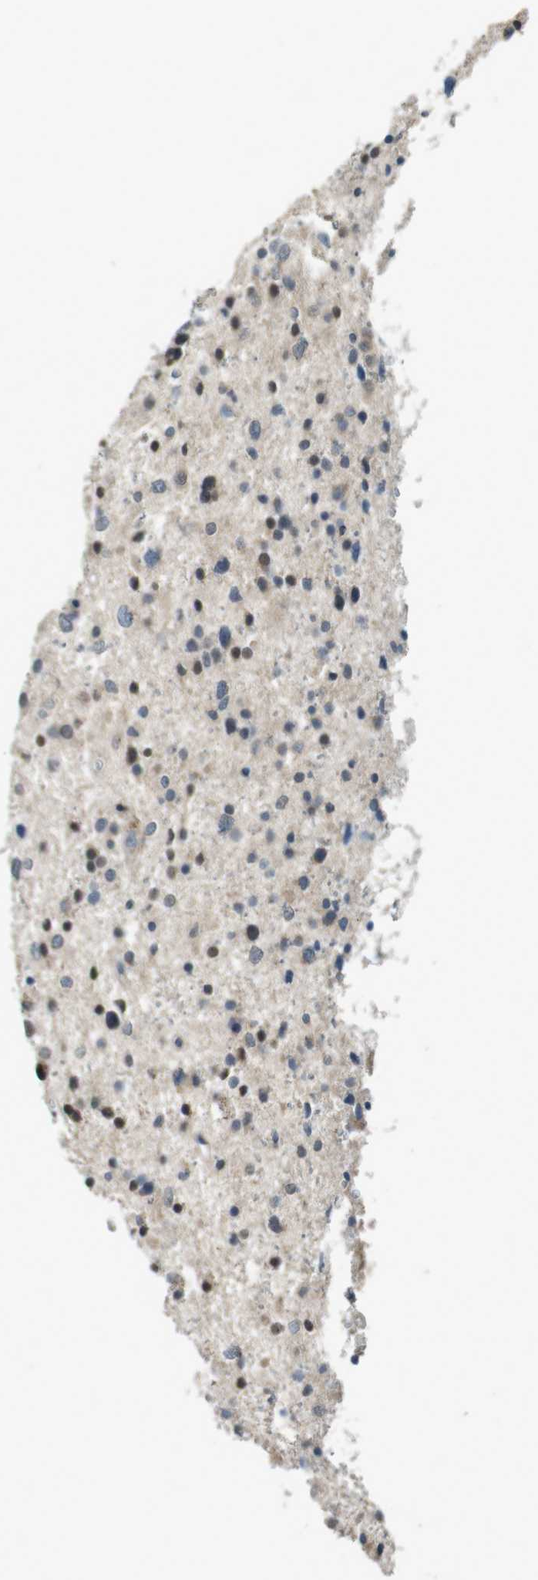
{"staining": {"intensity": "weak", "quantity": "25%-75%", "location": "nuclear"}, "tissue": "glioma", "cell_type": "Tumor cells", "image_type": "cancer", "snomed": [{"axis": "morphology", "description": "Glioma, malignant, Low grade"}, {"axis": "topography", "description": "Brain"}], "caption": "DAB (3,3'-diaminobenzidine) immunohistochemical staining of human glioma reveals weak nuclear protein positivity in about 25%-75% of tumor cells.", "gene": "CDK14", "patient": {"sex": "female", "age": 37}}